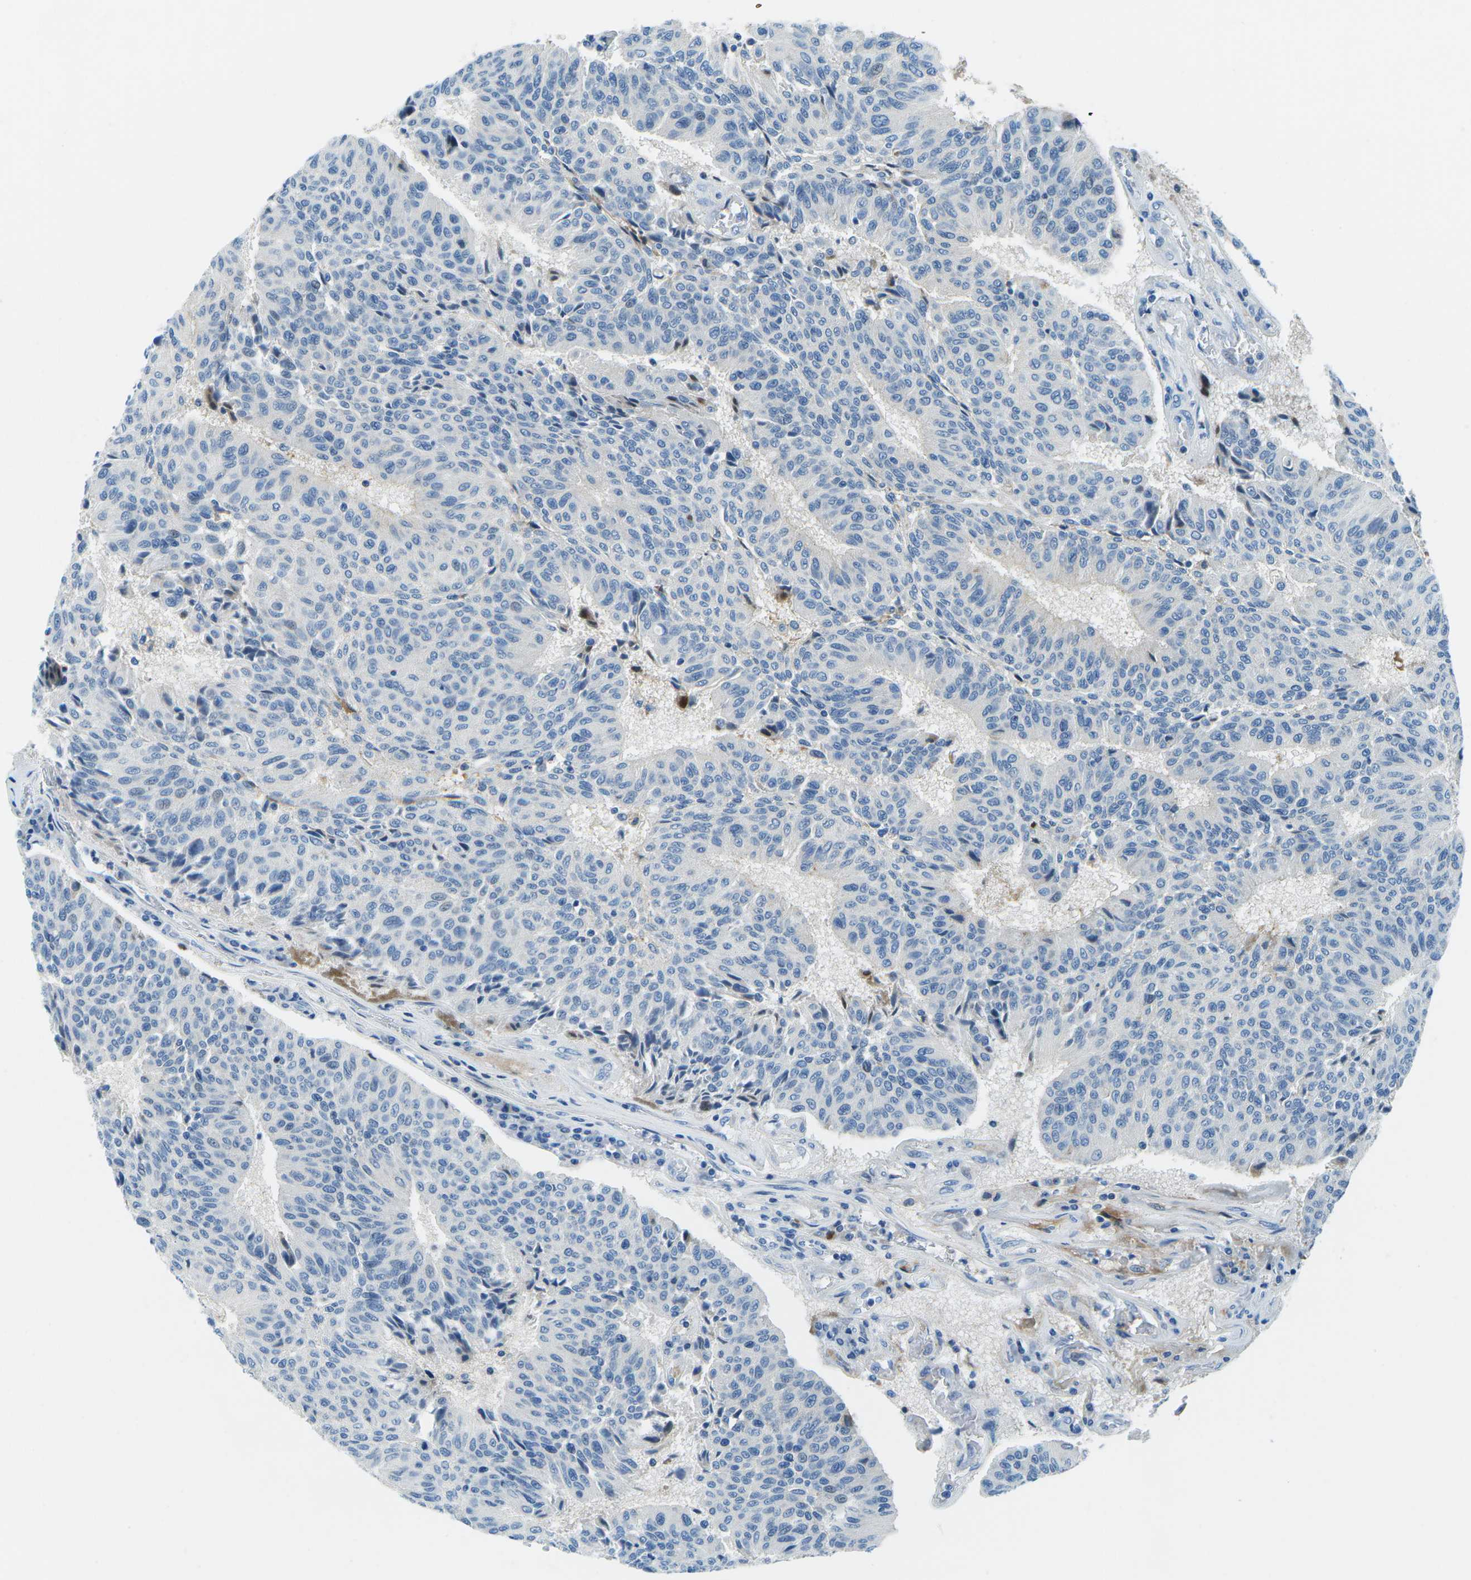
{"staining": {"intensity": "negative", "quantity": "none", "location": "none"}, "tissue": "urothelial cancer", "cell_type": "Tumor cells", "image_type": "cancer", "snomed": [{"axis": "morphology", "description": "Urothelial carcinoma, High grade"}, {"axis": "topography", "description": "Urinary bladder"}], "caption": "IHC of human urothelial cancer reveals no staining in tumor cells.", "gene": "CFB", "patient": {"sex": "male", "age": 66}}